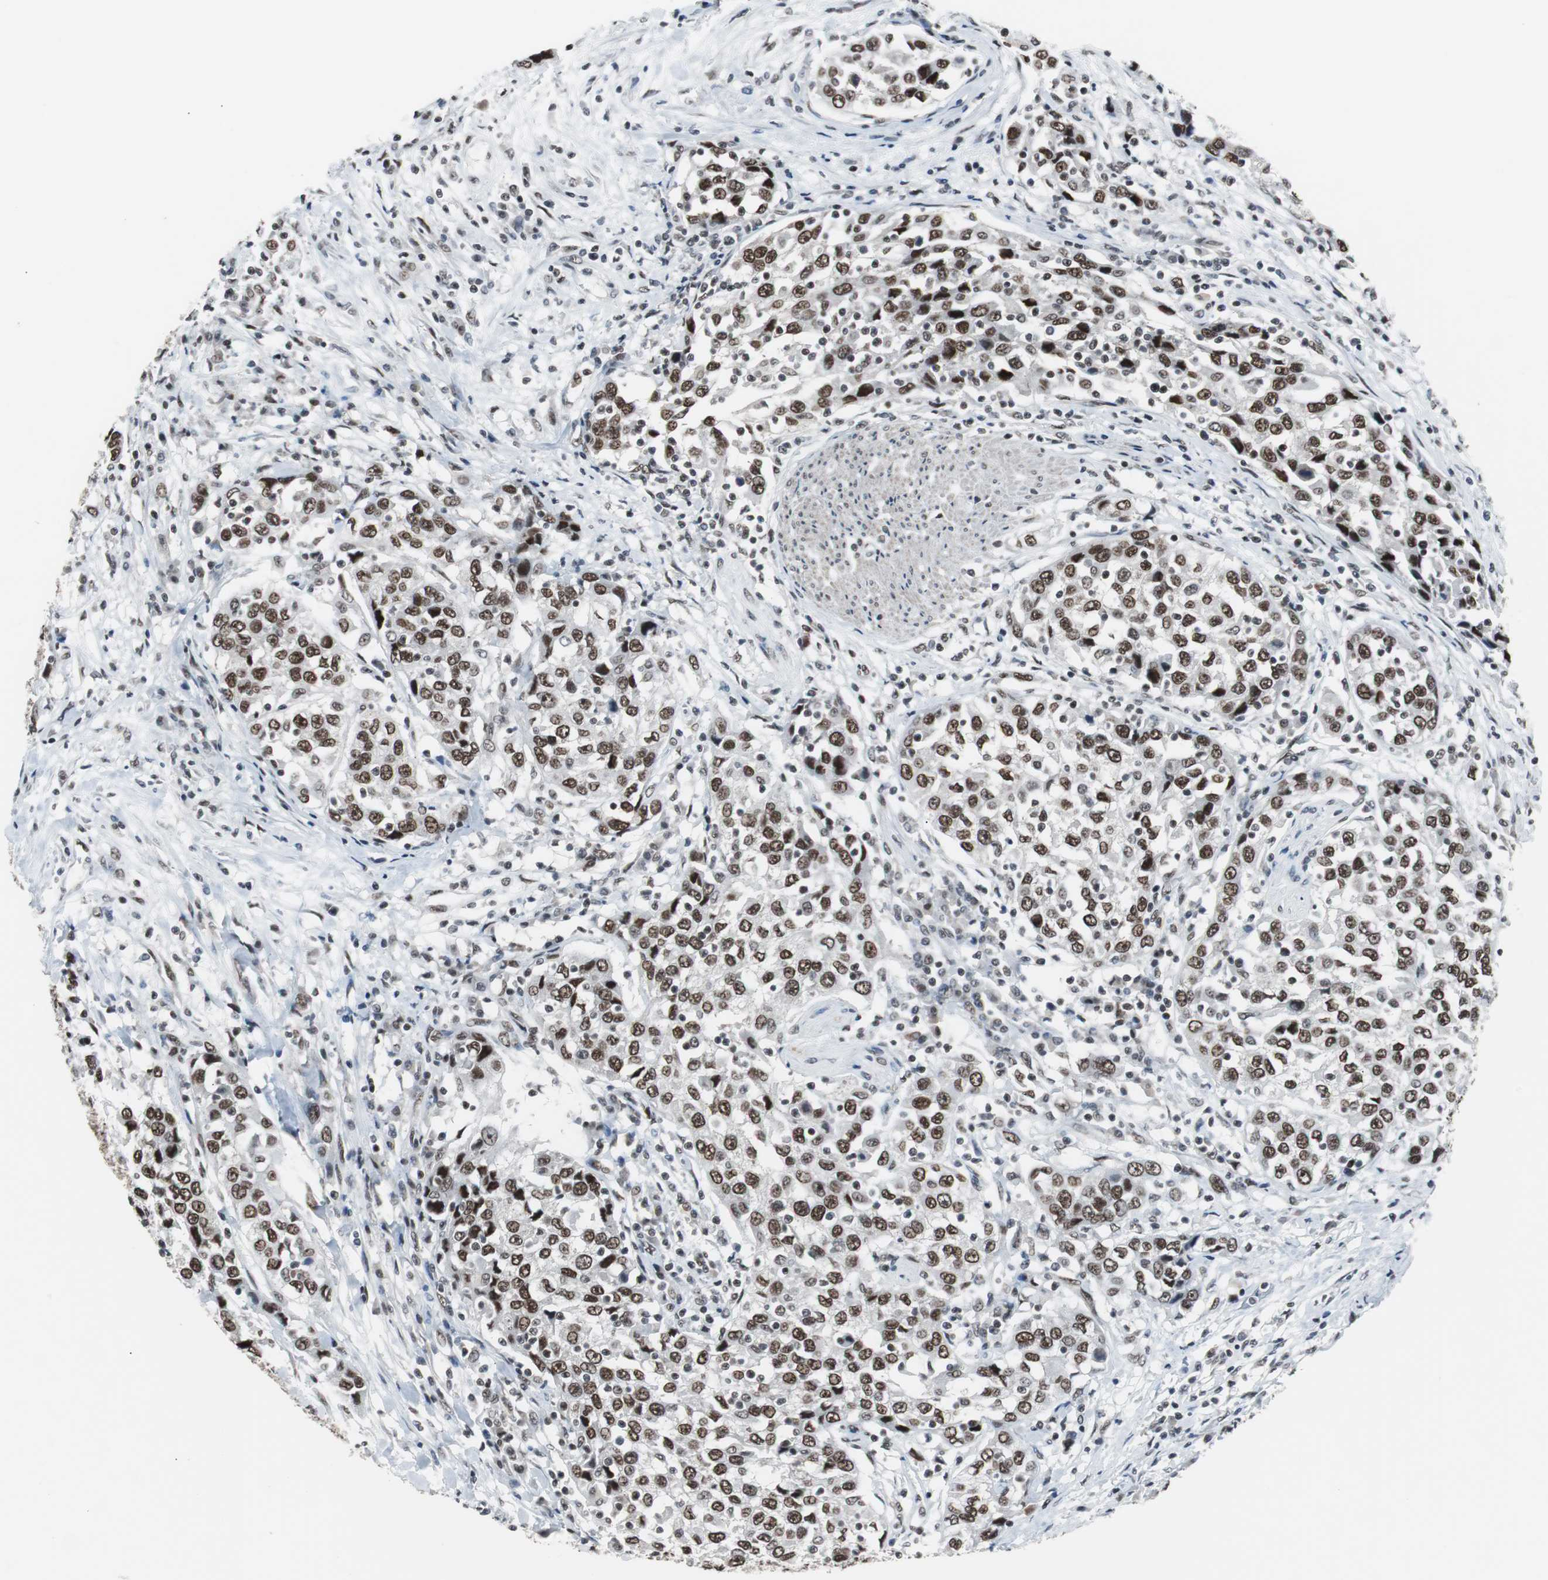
{"staining": {"intensity": "strong", "quantity": ">75%", "location": "nuclear"}, "tissue": "urothelial cancer", "cell_type": "Tumor cells", "image_type": "cancer", "snomed": [{"axis": "morphology", "description": "Urothelial carcinoma, High grade"}, {"axis": "topography", "description": "Urinary bladder"}], "caption": "Urothelial cancer stained for a protein exhibits strong nuclear positivity in tumor cells.", "gene": "TAF7", "patient": {"sex": "female", "age": 80}}